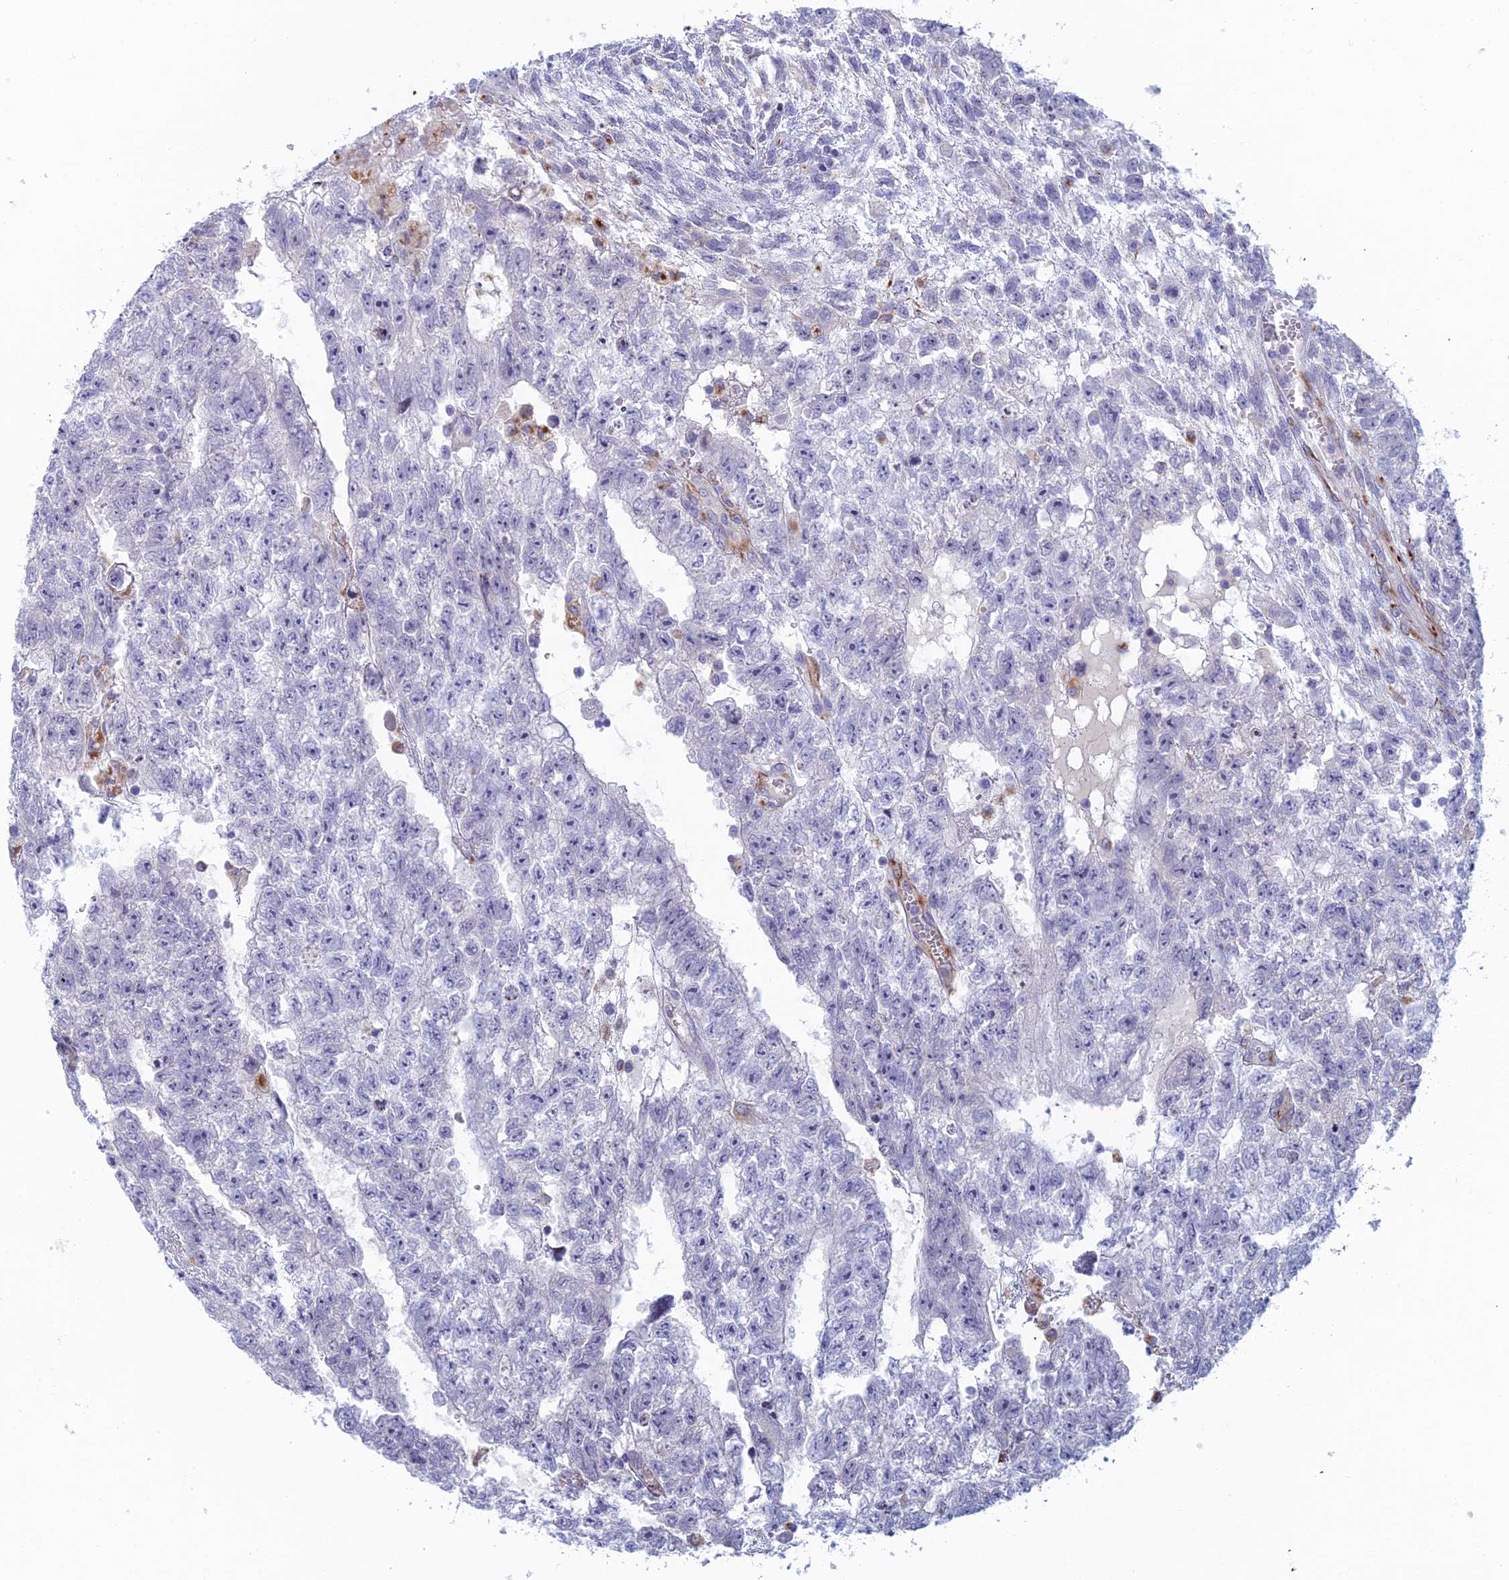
{"staining": {"intensity": "negative", "quantity": "none", "location": "none"}, "tissue": "testis cancer", "cell_type": "Tumor cells", "image_type": "cancer", "snomed": [{"axis": "morphology", "description": "Carcinoma, Embryonal, NOS"}, {"axis": "topography", "description": "Testis"}], "caption": "This photomicrograph is of embryonal carcinoma (testis) stained with immunohistochemistry (IHC) to label a protein in brown with the nuclei are counter-stained blue. There is no expression in tumor cells. (DAB (3,3'-diaminobenzidine) immunohistochemistry (IHC), high magnification).", "gene": "FERD3L", "patient": {"sex": "male", "age": 26}}